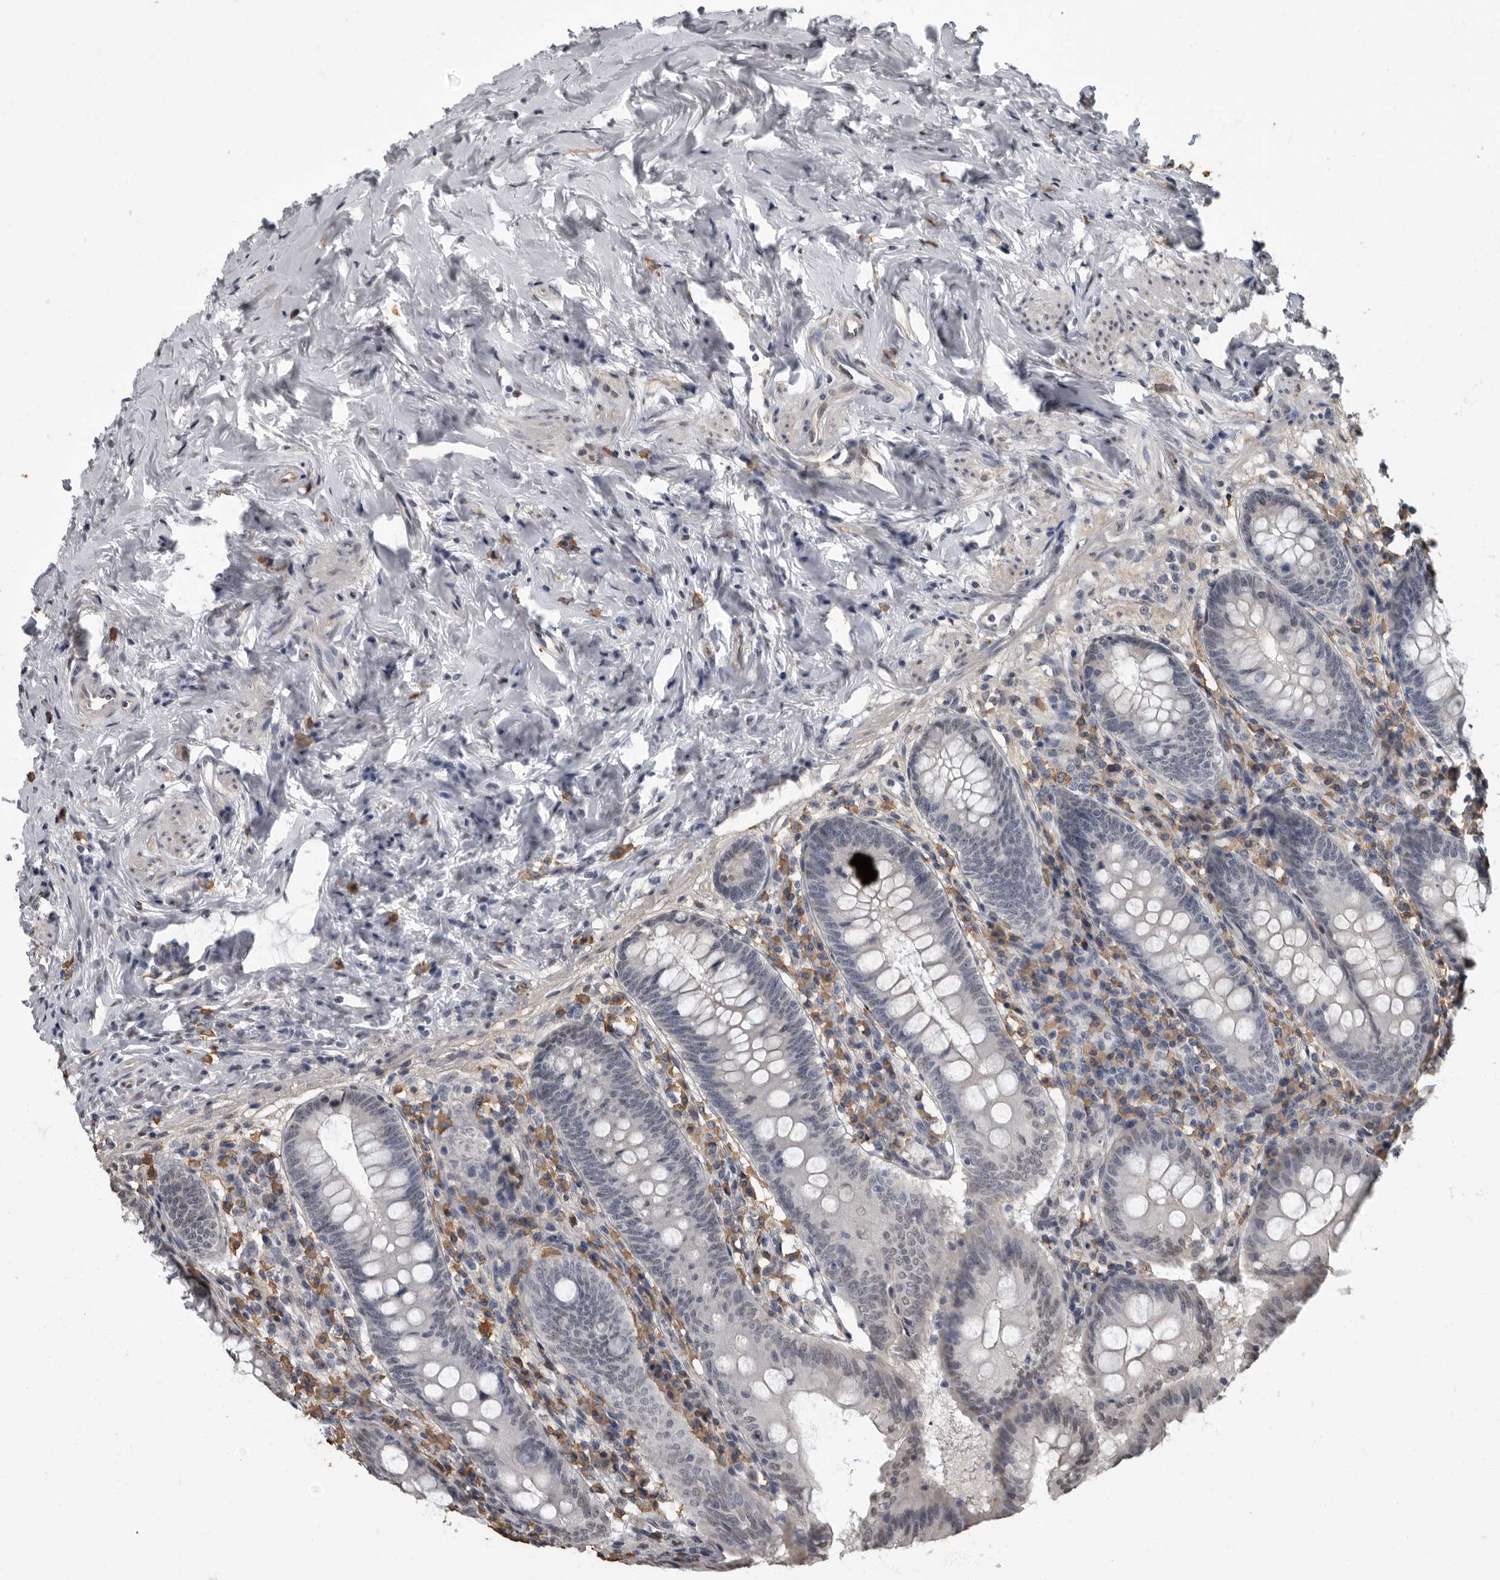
{"staining": {"intensity": "weak", "quantity": "<25%", "location": "nuclear"}, "tissue": "appendix", "cell_type": "Glandular cells", "image_type": "normal", "snomed": [{"axis": "morphology", "description": "Normal tissue, NOS"}, {"axis": "topography", "description": "Appendix"}], "caption": "This is an immunohistochemistry micrograph of normal human appendix. There is no expression in glandular cells.", "gene": "ARHGEF10", "patient": {"sex": "female", "age": 54}}